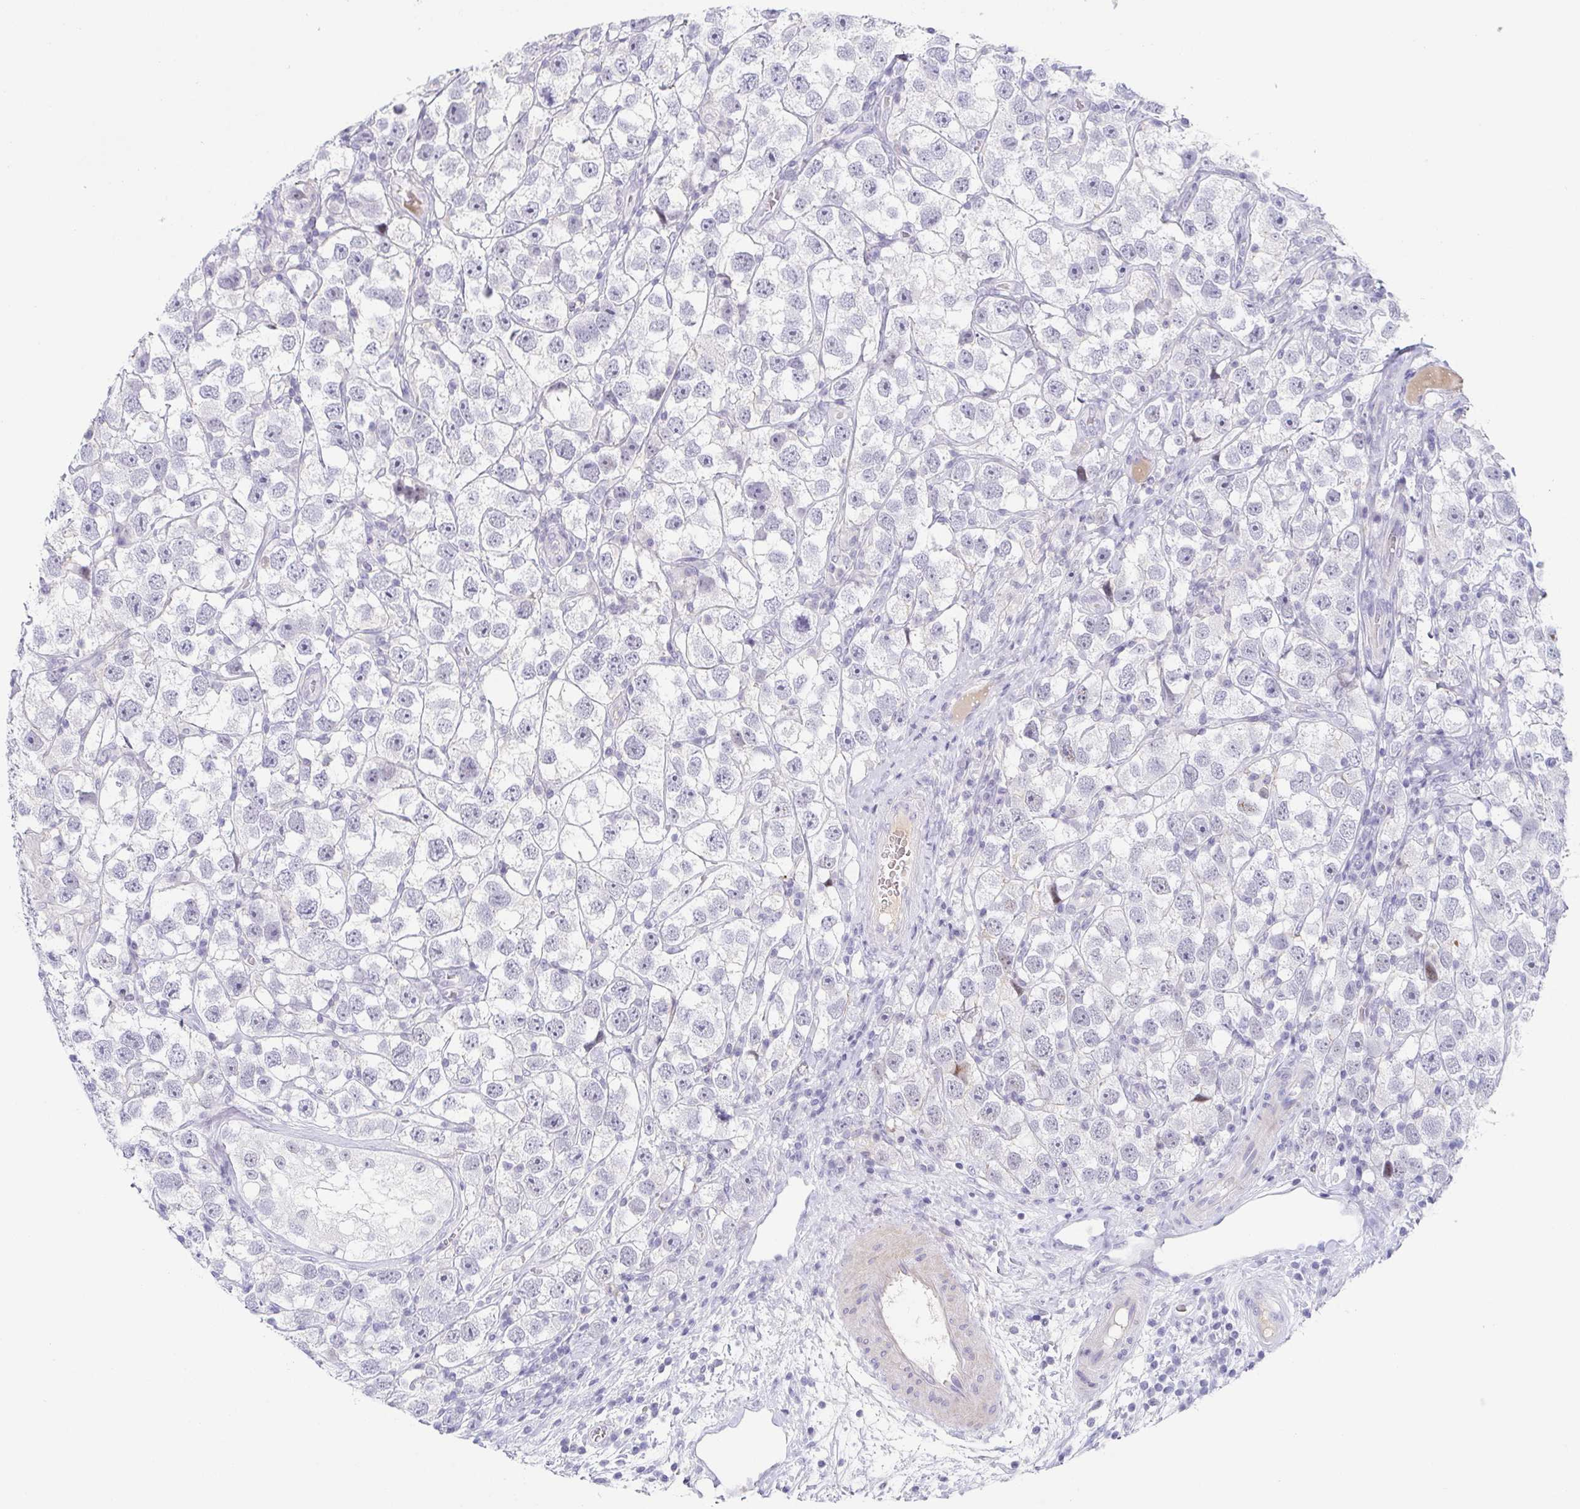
{"staining": {"intensity": "negative", "quantity": "none", "location": "none"}, "tissue": "testis cancer", "cell_type": "Tumor cells", "image_type": "cancer", "snomed": [{"axis": "morphology", "description": "Seminoma, NOS"}, {"axis": "topography", "description": "Testis"}], "caption": "Testis cancer (seminoma) stained for a protein using IHC reveals no positivity tumor cells.", "gene": "RHOV", "patient": {"sex": "male", "age": 26}}